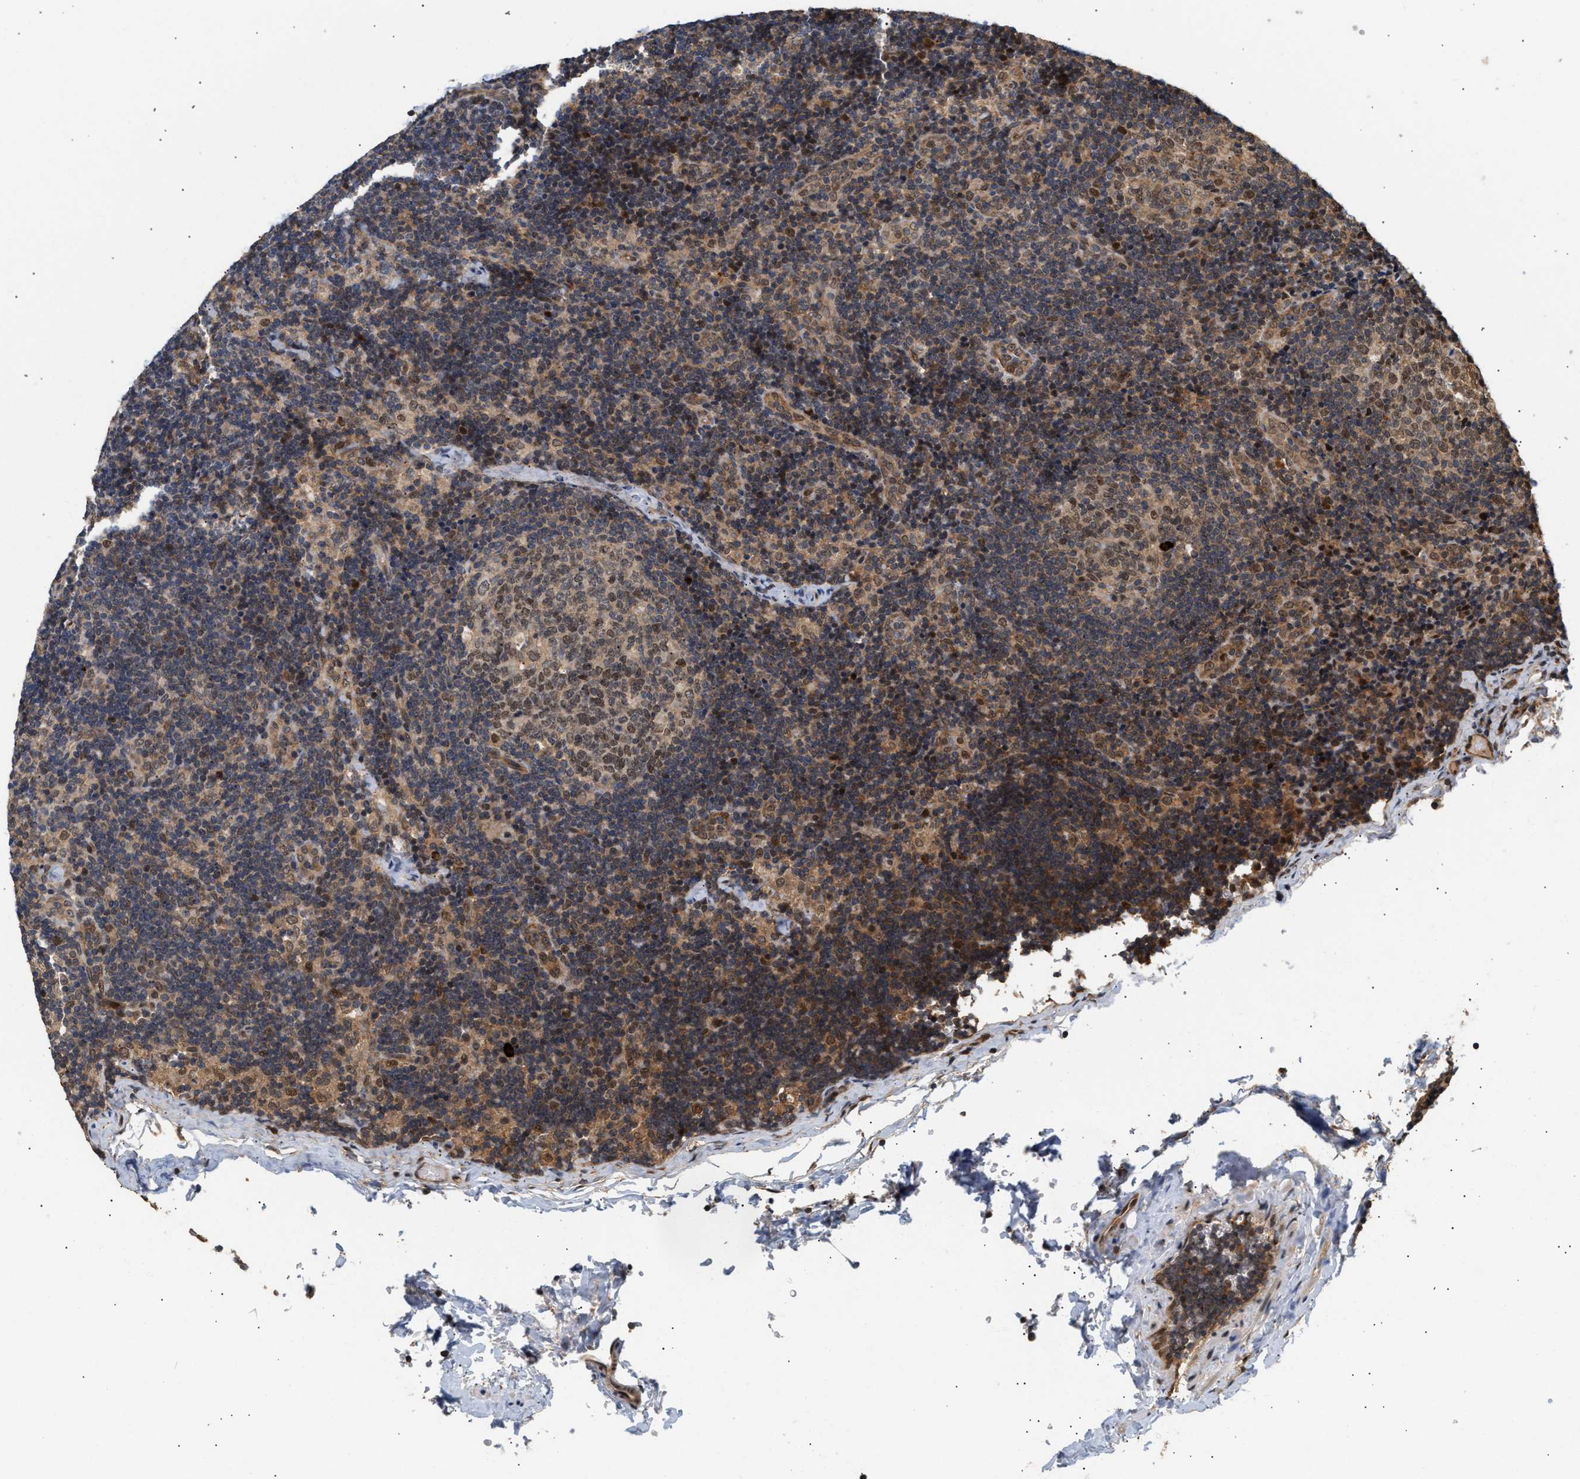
{"staining": {"intensity": "moderate", "quantity": ">75%", "location": "nuclear"}, "tissue": "lymph node", "cell_type": "Germinal center cells", "image_type": "normal", "snomed": [{"axis": "morphology", "description": "Normal tissue, NOS"}, {"axis": "topography", "description": "Lymph node"}], "caption": "About >75% of germinal center cells in normal lymph node demonstrate moderate nuclear protein expression as visualized by brown immunohistochemical staining.", "gene": "ABHD5", "patient": {"sex": "female", "age": 14}}